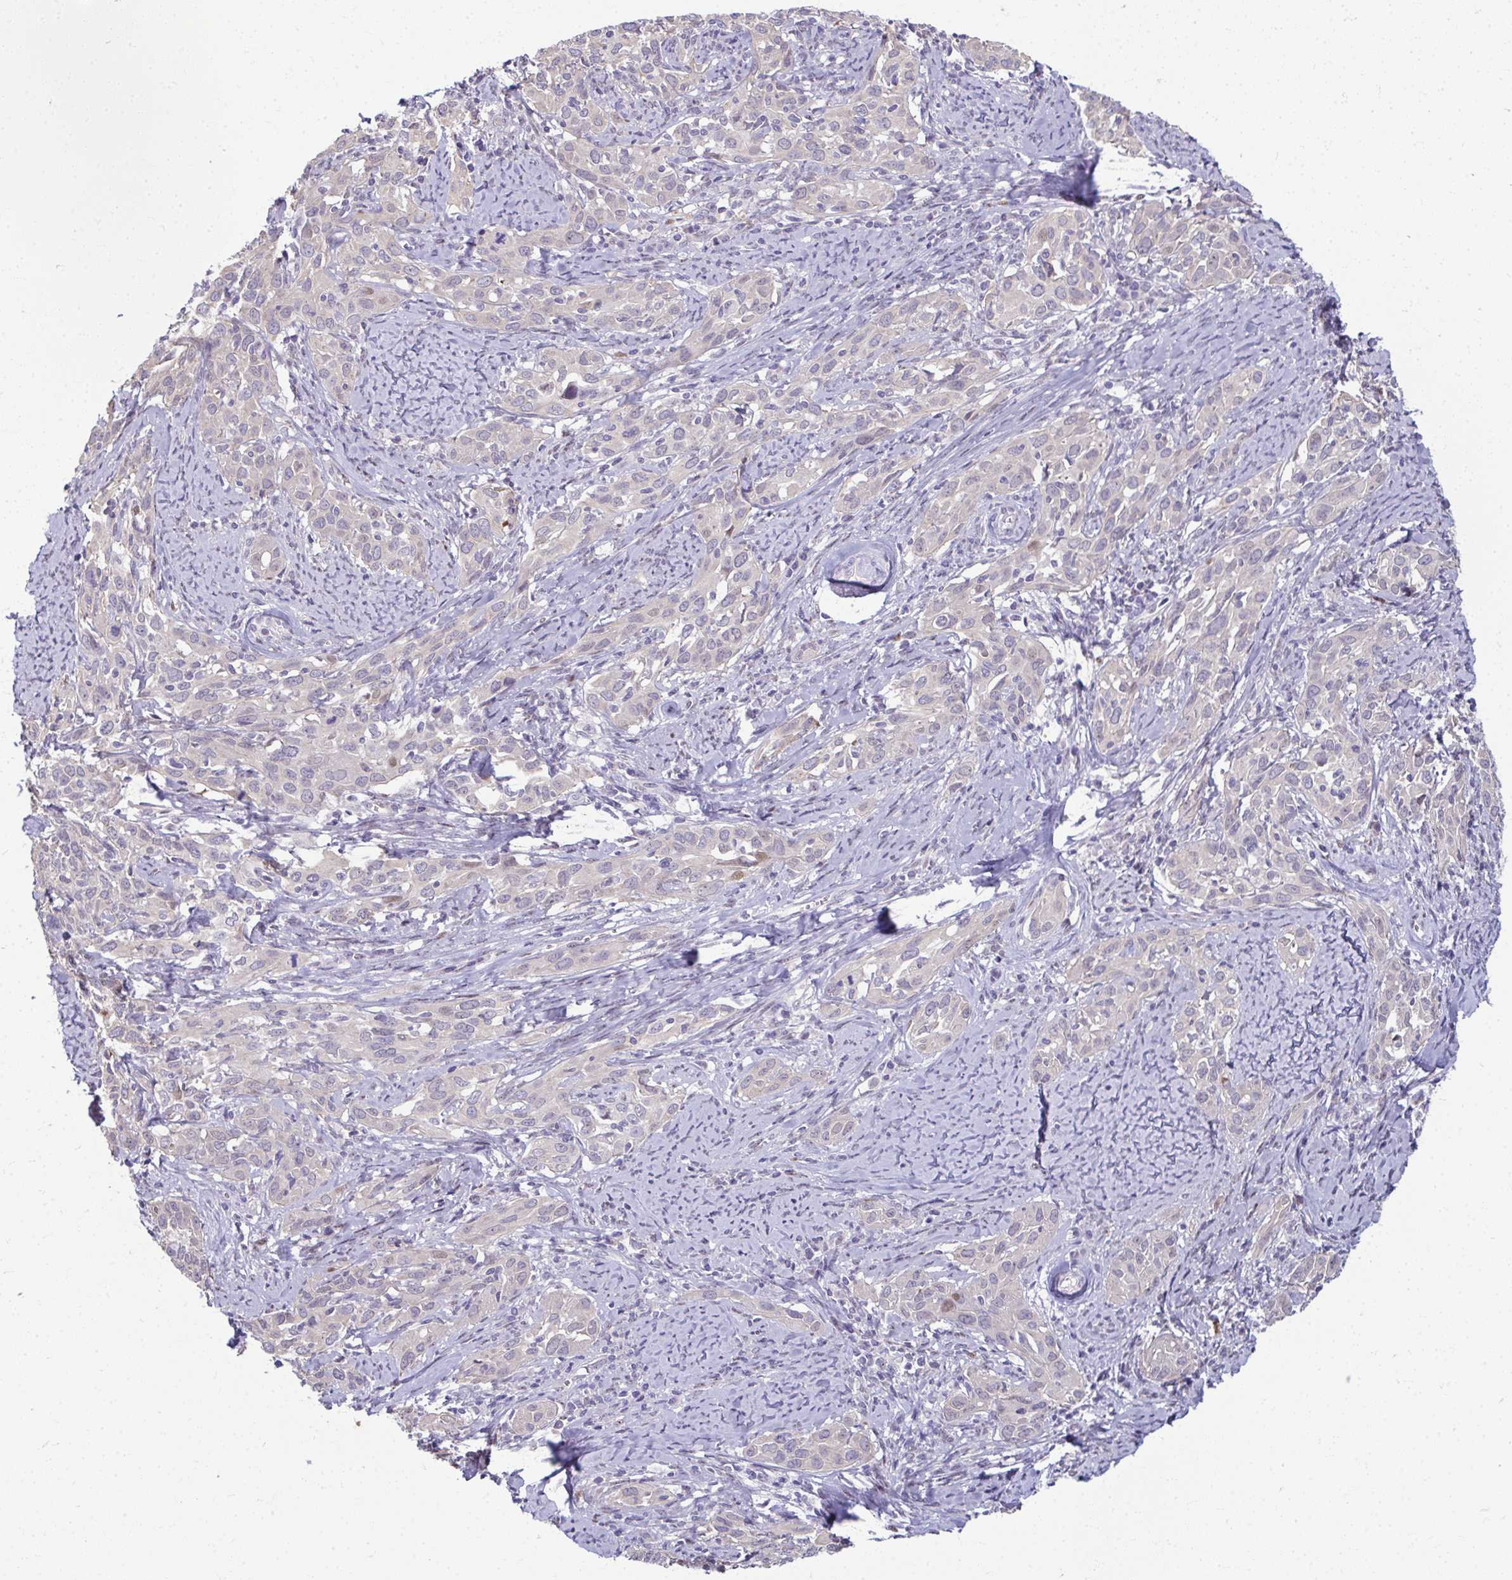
{"staining": {"intensity": "negative", "quantity": "none", "location": "none"}, "tissue": "cervical cancer", "cell_type": "Tumor cells", "image_type": "cancer", "snomed": [{"axis": "morphology", "description": "Squamous cell carcinoma, NOS"}, {"axis": "topography", "description": "Cervix"}], "caption": "Immunohistochemistry (IHC) photomicrograph of cervical cancer stained for a protein (brown), which exhibits no positivity in tumor cells. (Immunohistochemistry, brightfield microscopy, high magnification).", "gene": "ODF1", "patient": {"sex": "female", "age": 51}}